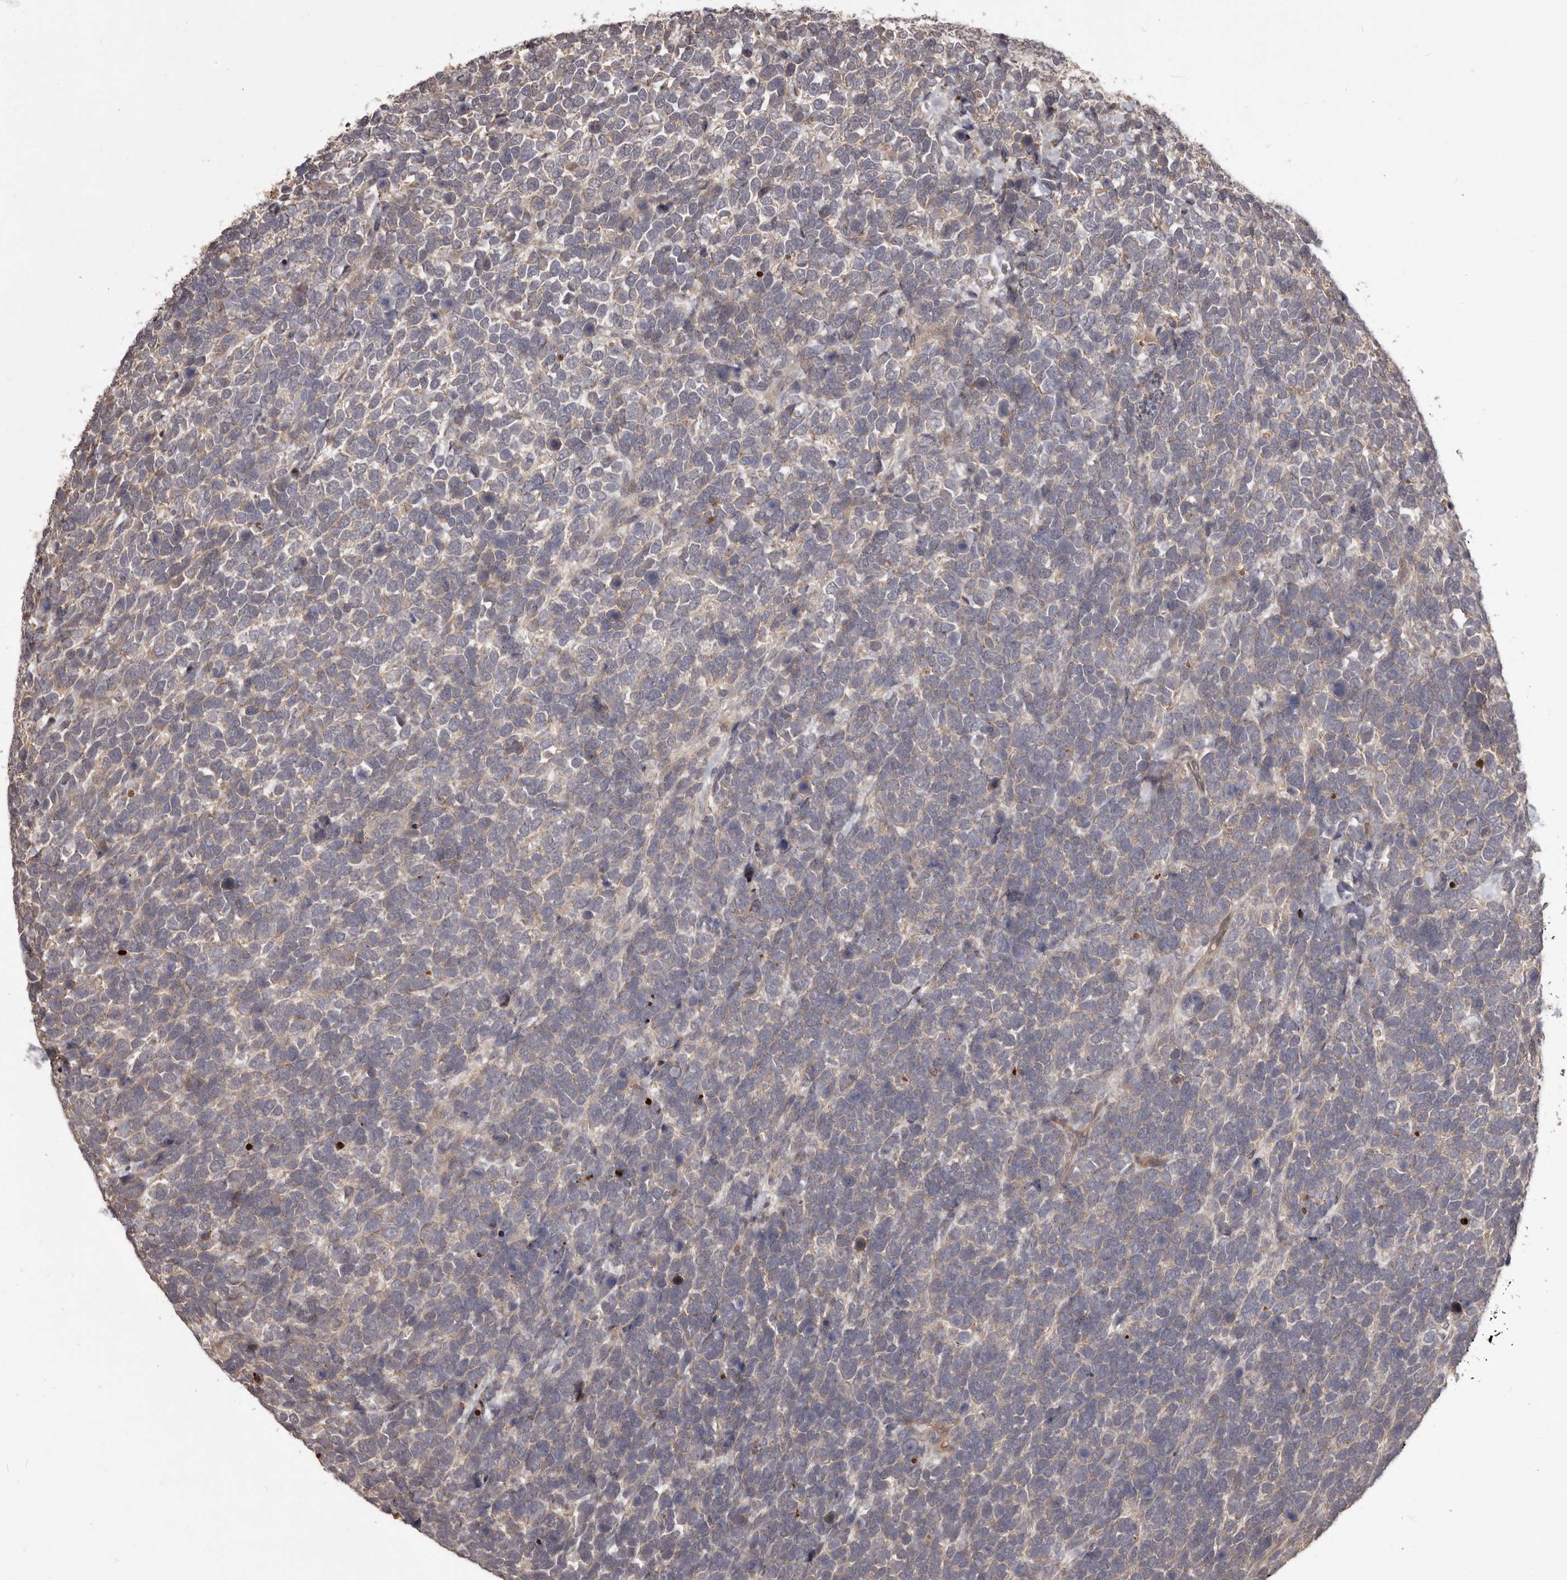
{"staining": {"intensity": "weak", "quantity": "<25%", "location": "cytoplasmic/membranous"}, "tissue": "urothelial cancer", "cell_type": "Tumor cells", "image_type": "cancer", "snomed": [{"axis": "morphology", "description": "Urothelial carcinoma, High grade"}, {"axis": "topography", "description": "Urinary bladder"}], "caption": "Histopathology image shows no significant protein positivity in tumor cells of high-grade urothelial carcinoma. (DAB (3,3'-diaminobenzidine) immunohistochemistry (IHC) with hematoxylin counter stain).", "gene": "MTO1", "patient": {"sex": "female", "age": 80}}